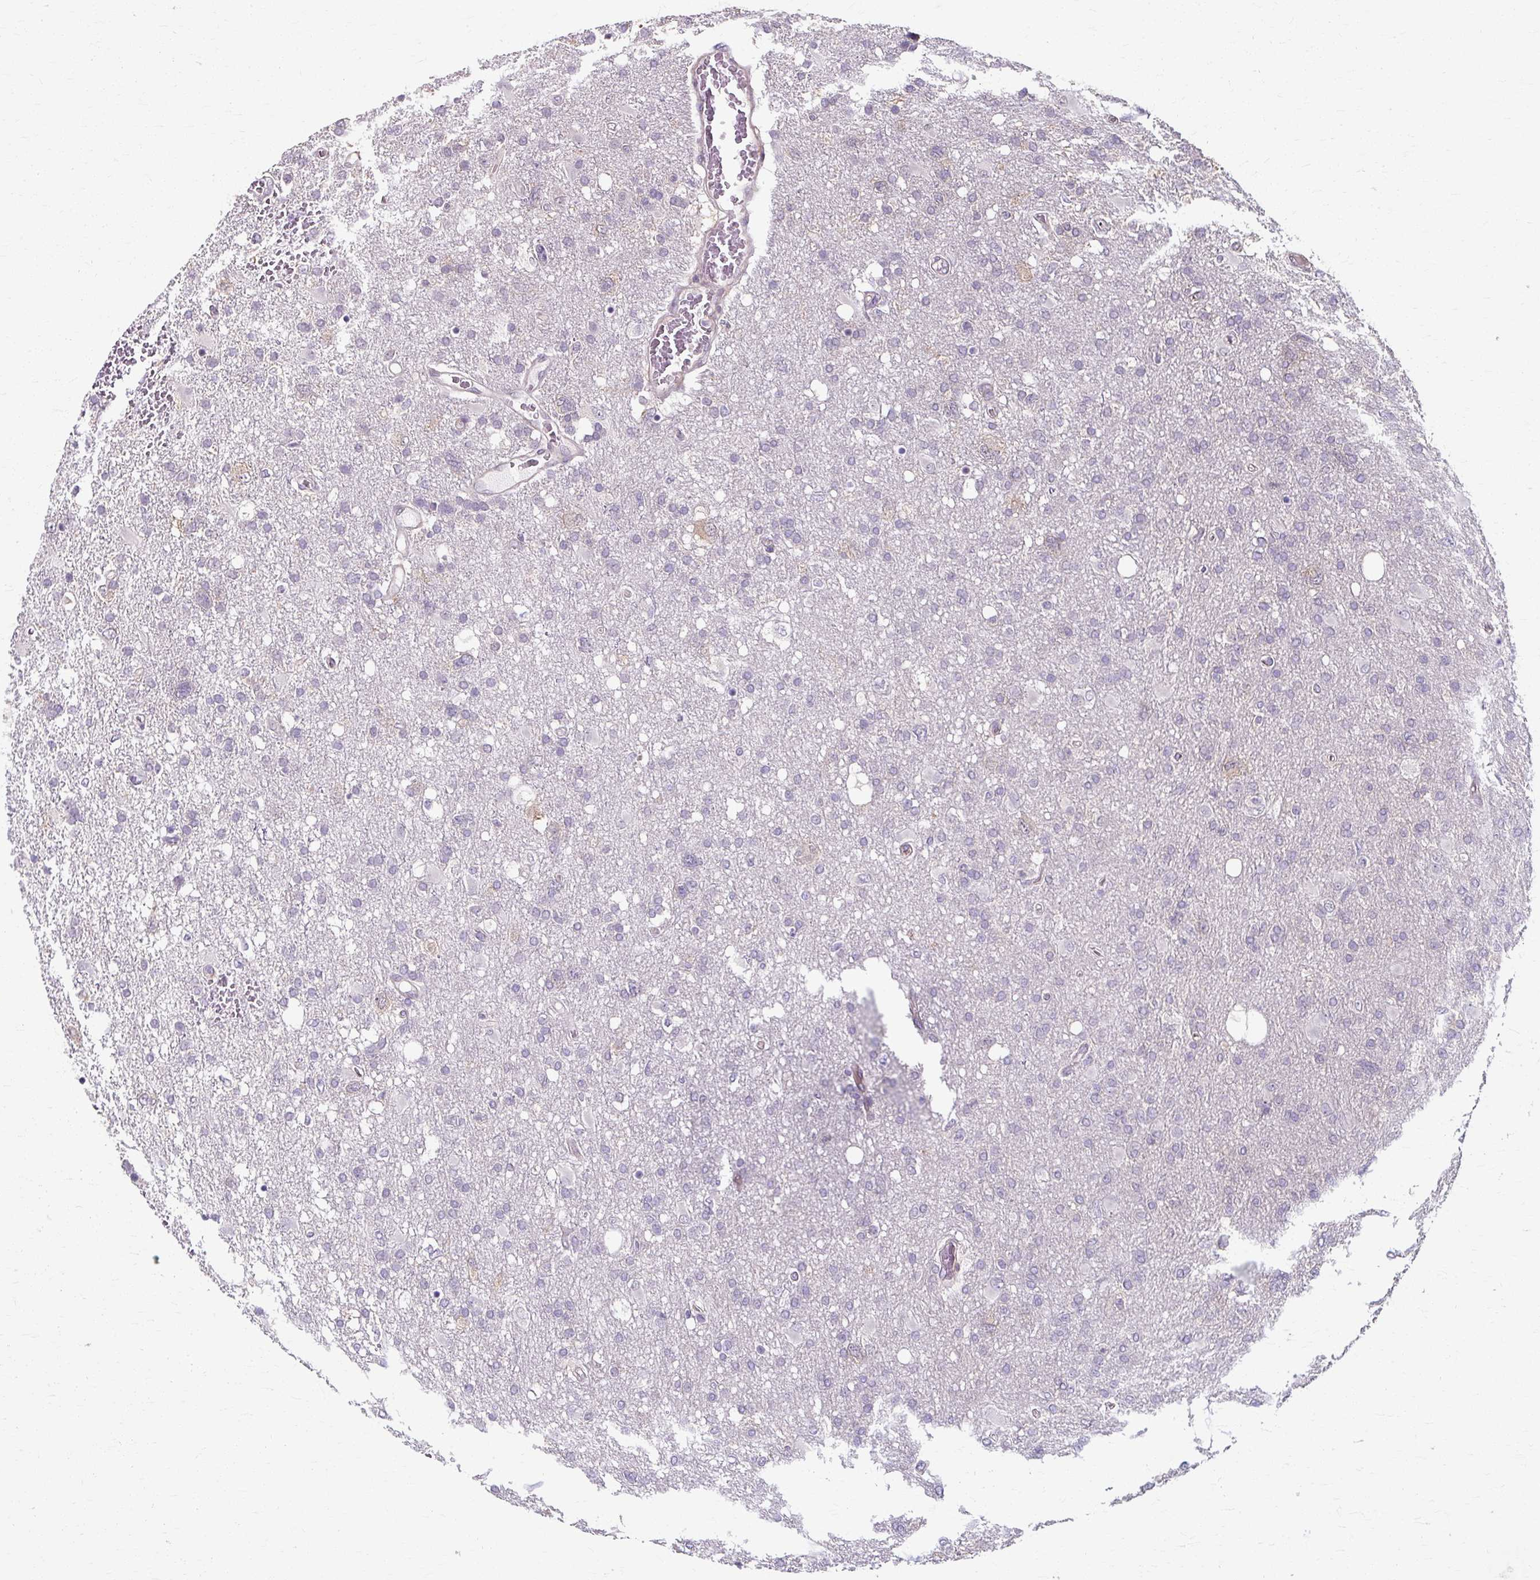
{"staining": {"intensity": "negative", "quantity": "none", "location": "none"}, "tissue": "glioma", "cell_type": "Tumor cells", "image_type": "cancer", "snomed": [{"axis": "morphology", "description": "Glioma, malignant, High grade"}, {"axis": "topography", "description": "Brain"}], "caption": "Glioma was stained to show a protein in brown. There is no significant positivity in tumor cells. Nuclei are stained in blue.", "gene": "ZNF555", "patient": {"sex": "male", "age": 61}}